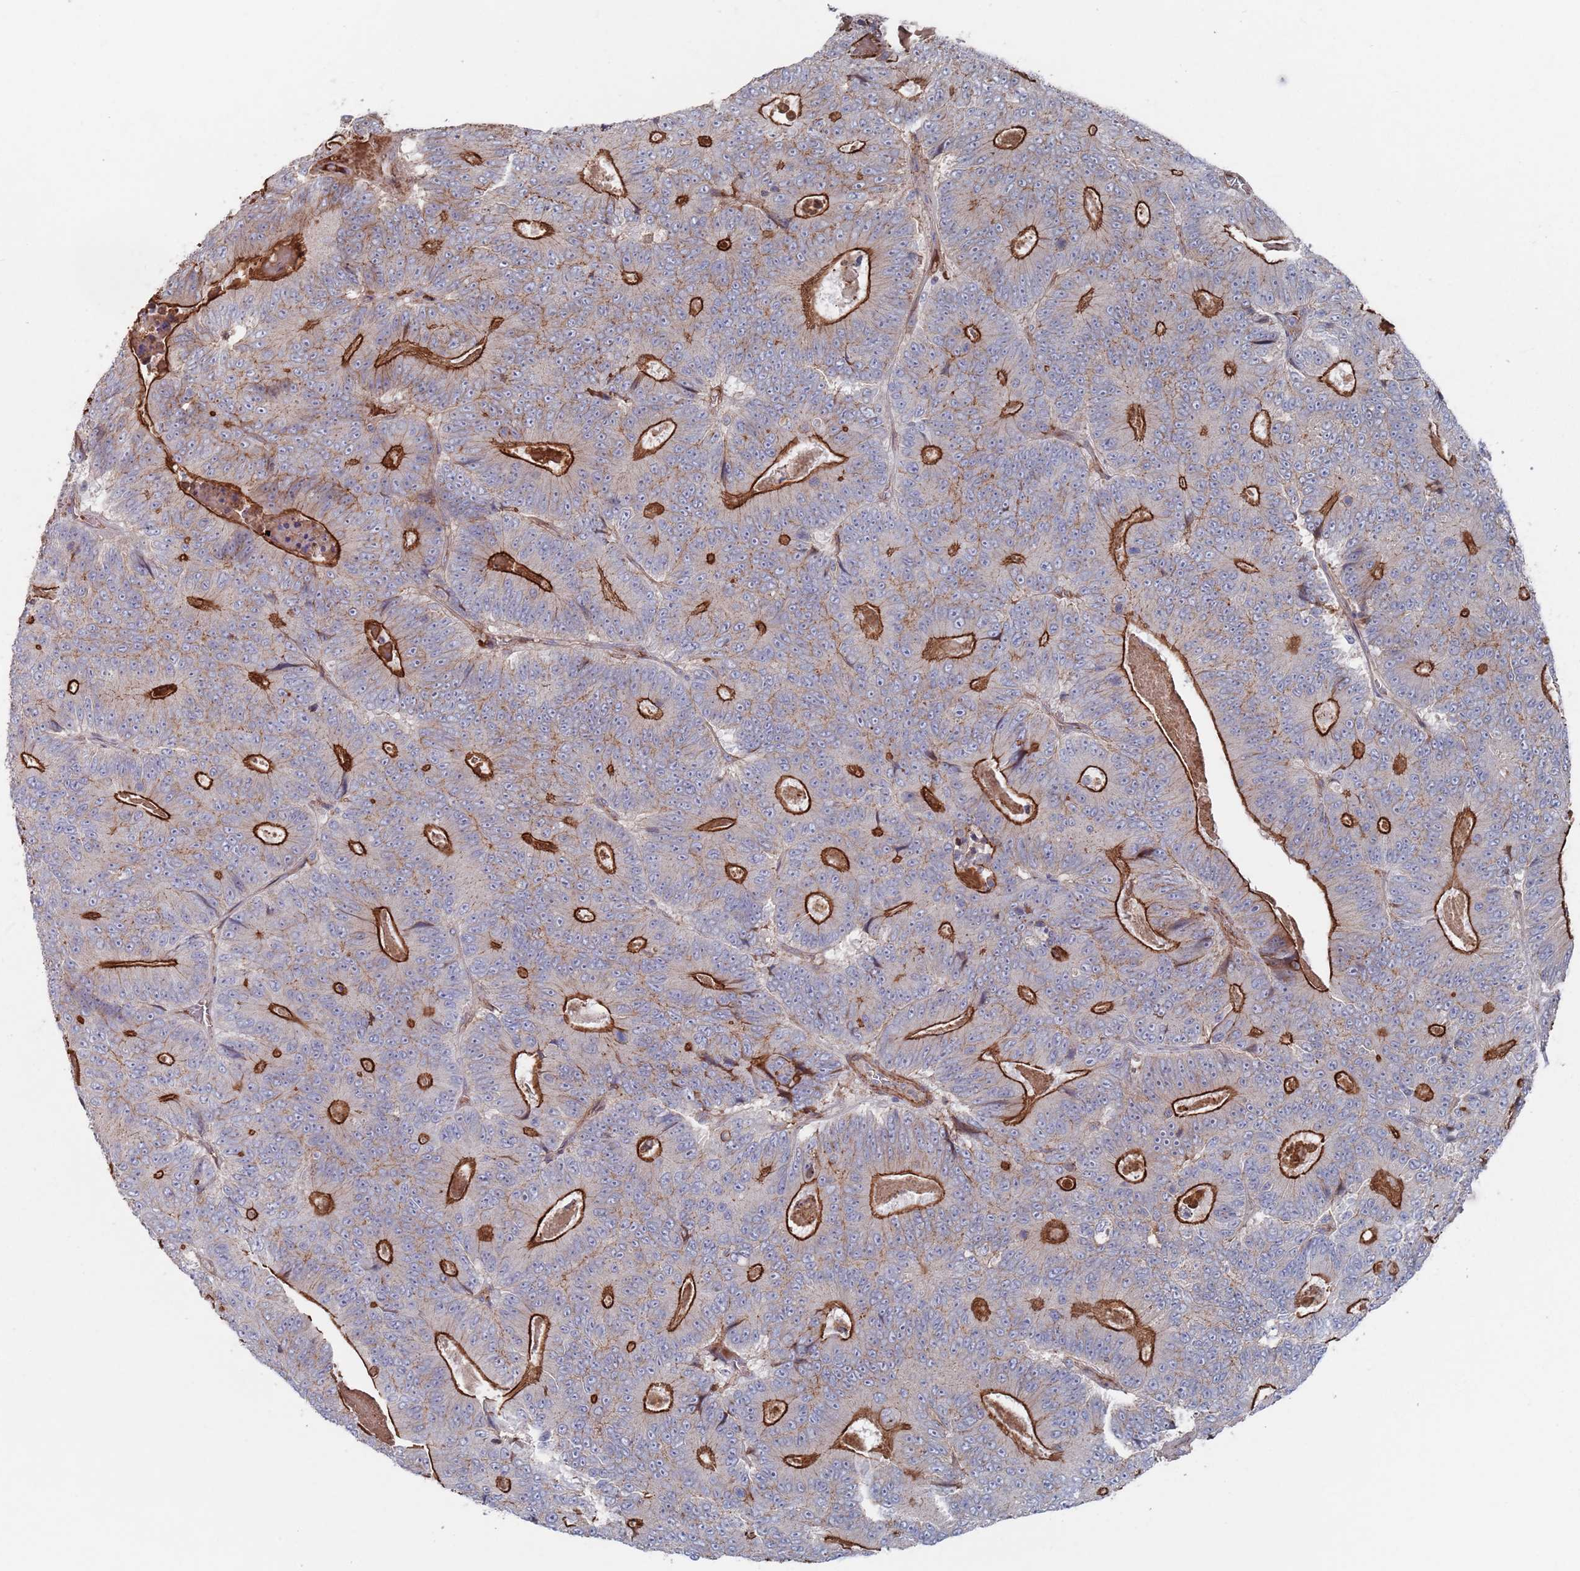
{"staining": {"intensity": "strong", "quantity": "<25%", "location": "cytoplasmic/membranous"}, "tissue": "colorectal cancer", "cell_type": "Tumor cells", "image_type": "cancer", "snomed": [{"axis": "morphology", "description": "Adenocarcinoma, NOS"}, {"axis": "topography", "description": "Colon"}], "caption": "Protein staining shows strong cytoplasmic/membranous staining in approximately <25% of tumor cells in colorectal cancer.", "gene": "PLEKHA4", "patient": {"sex": "male", "age": 83}}